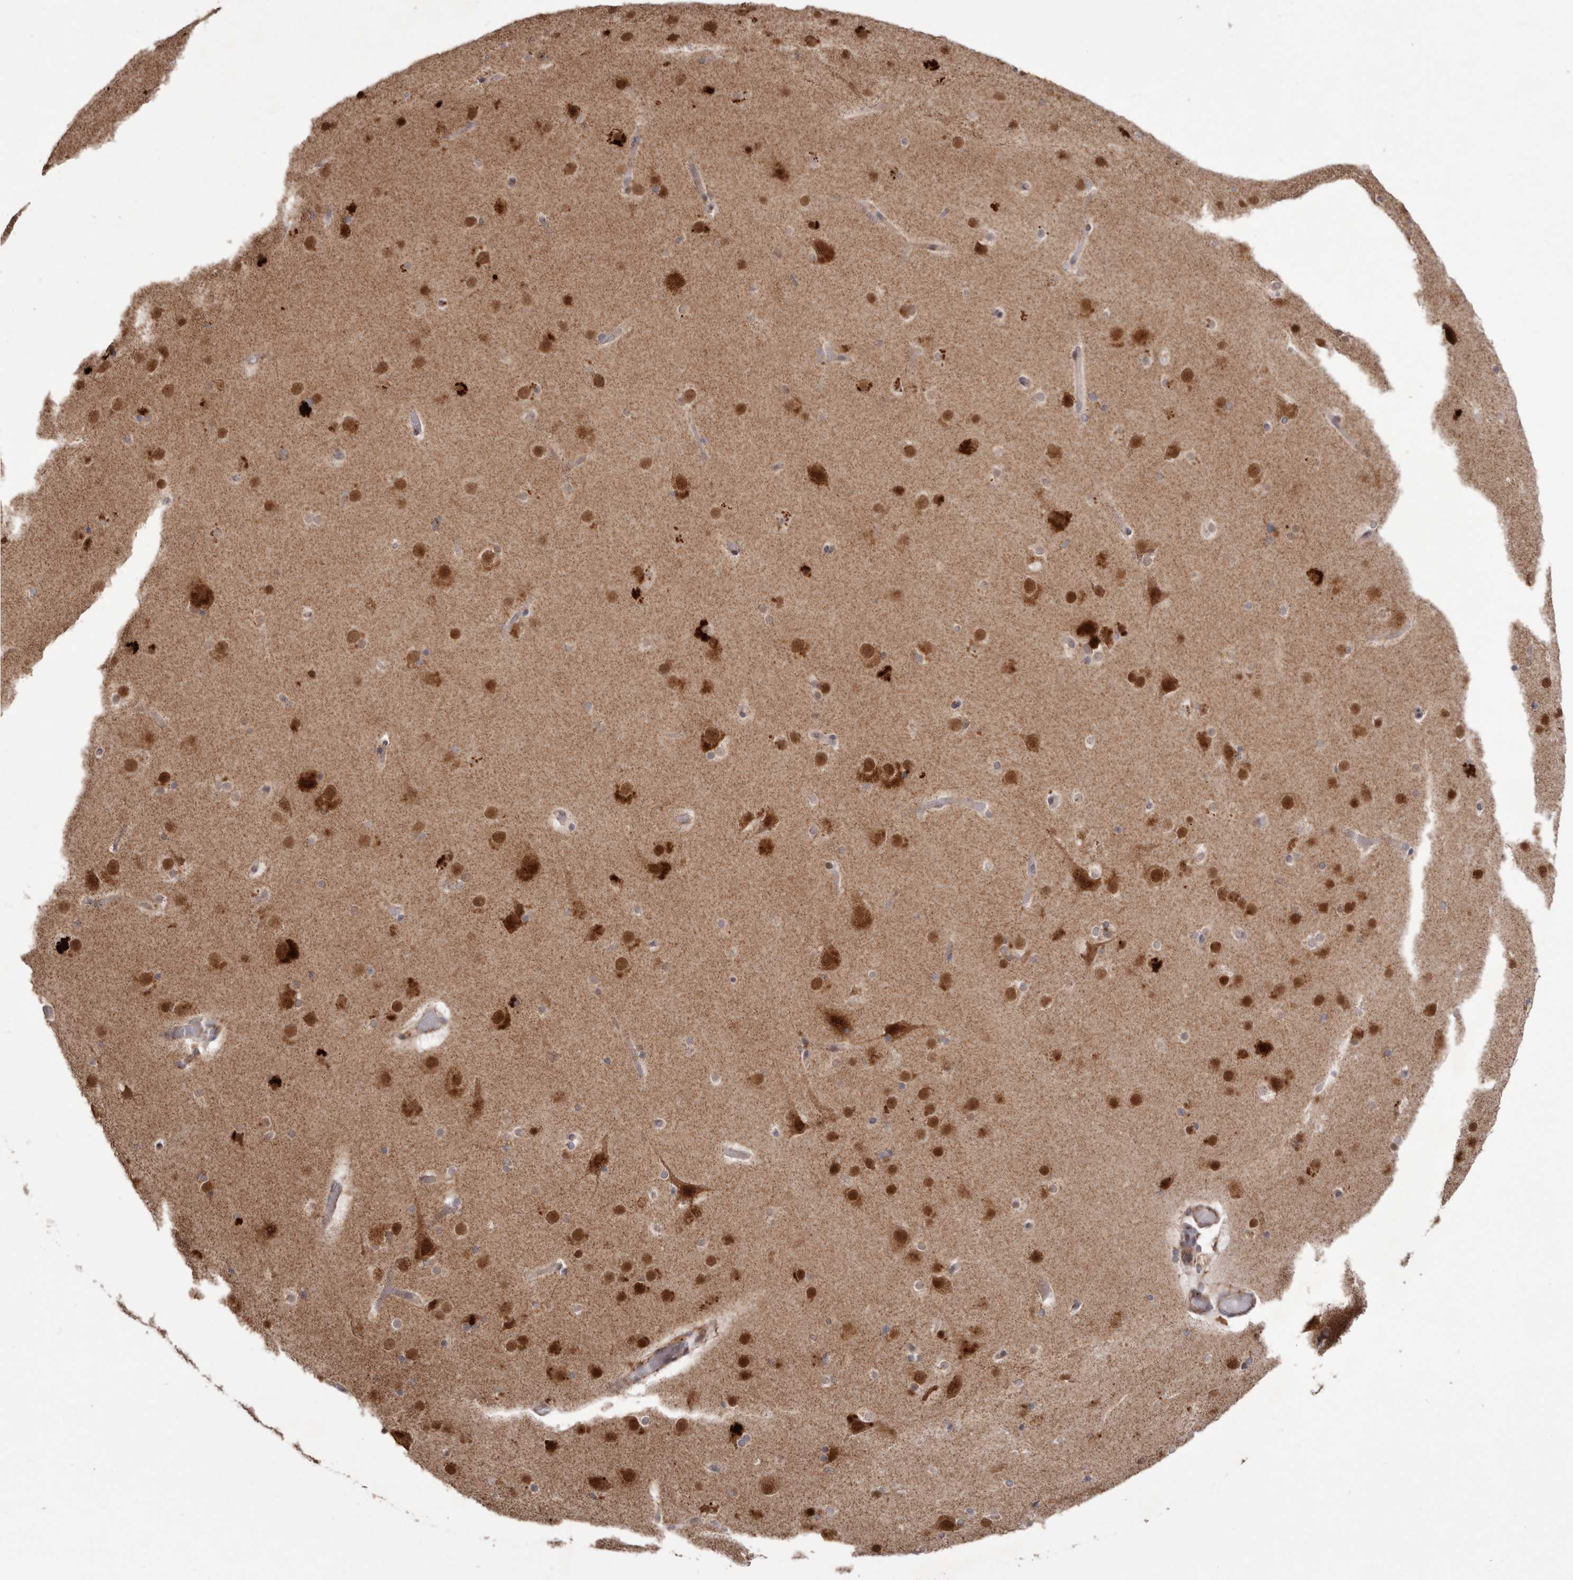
{"staining": {"intensity": "moderate", "quantity": "25%-75%", "location": "cytoplasmic/membranous"}, "tissue": "cerebral cortex", "cell_type": "Endothelial cells", "image_type": "normal", "snomed": [{"axis": "morphology", "description": "Normal tissue, NOS"}, {"axis": "topography", "description": "Cerebral cortex"}], "caption": "Immunohistochemical staining of unremarkable human cerebral cortex demonstrates medium levels of moderate cytoplasmic/membranous expression in about 25%-75% of endothelial cells. The staining is performed using DAB brown chromogen to label protein expression. The nuclei are counter-stained blue using hematoxylin.", "gene": "NUP43", "patient": {"sex": "male", "age": 57}}